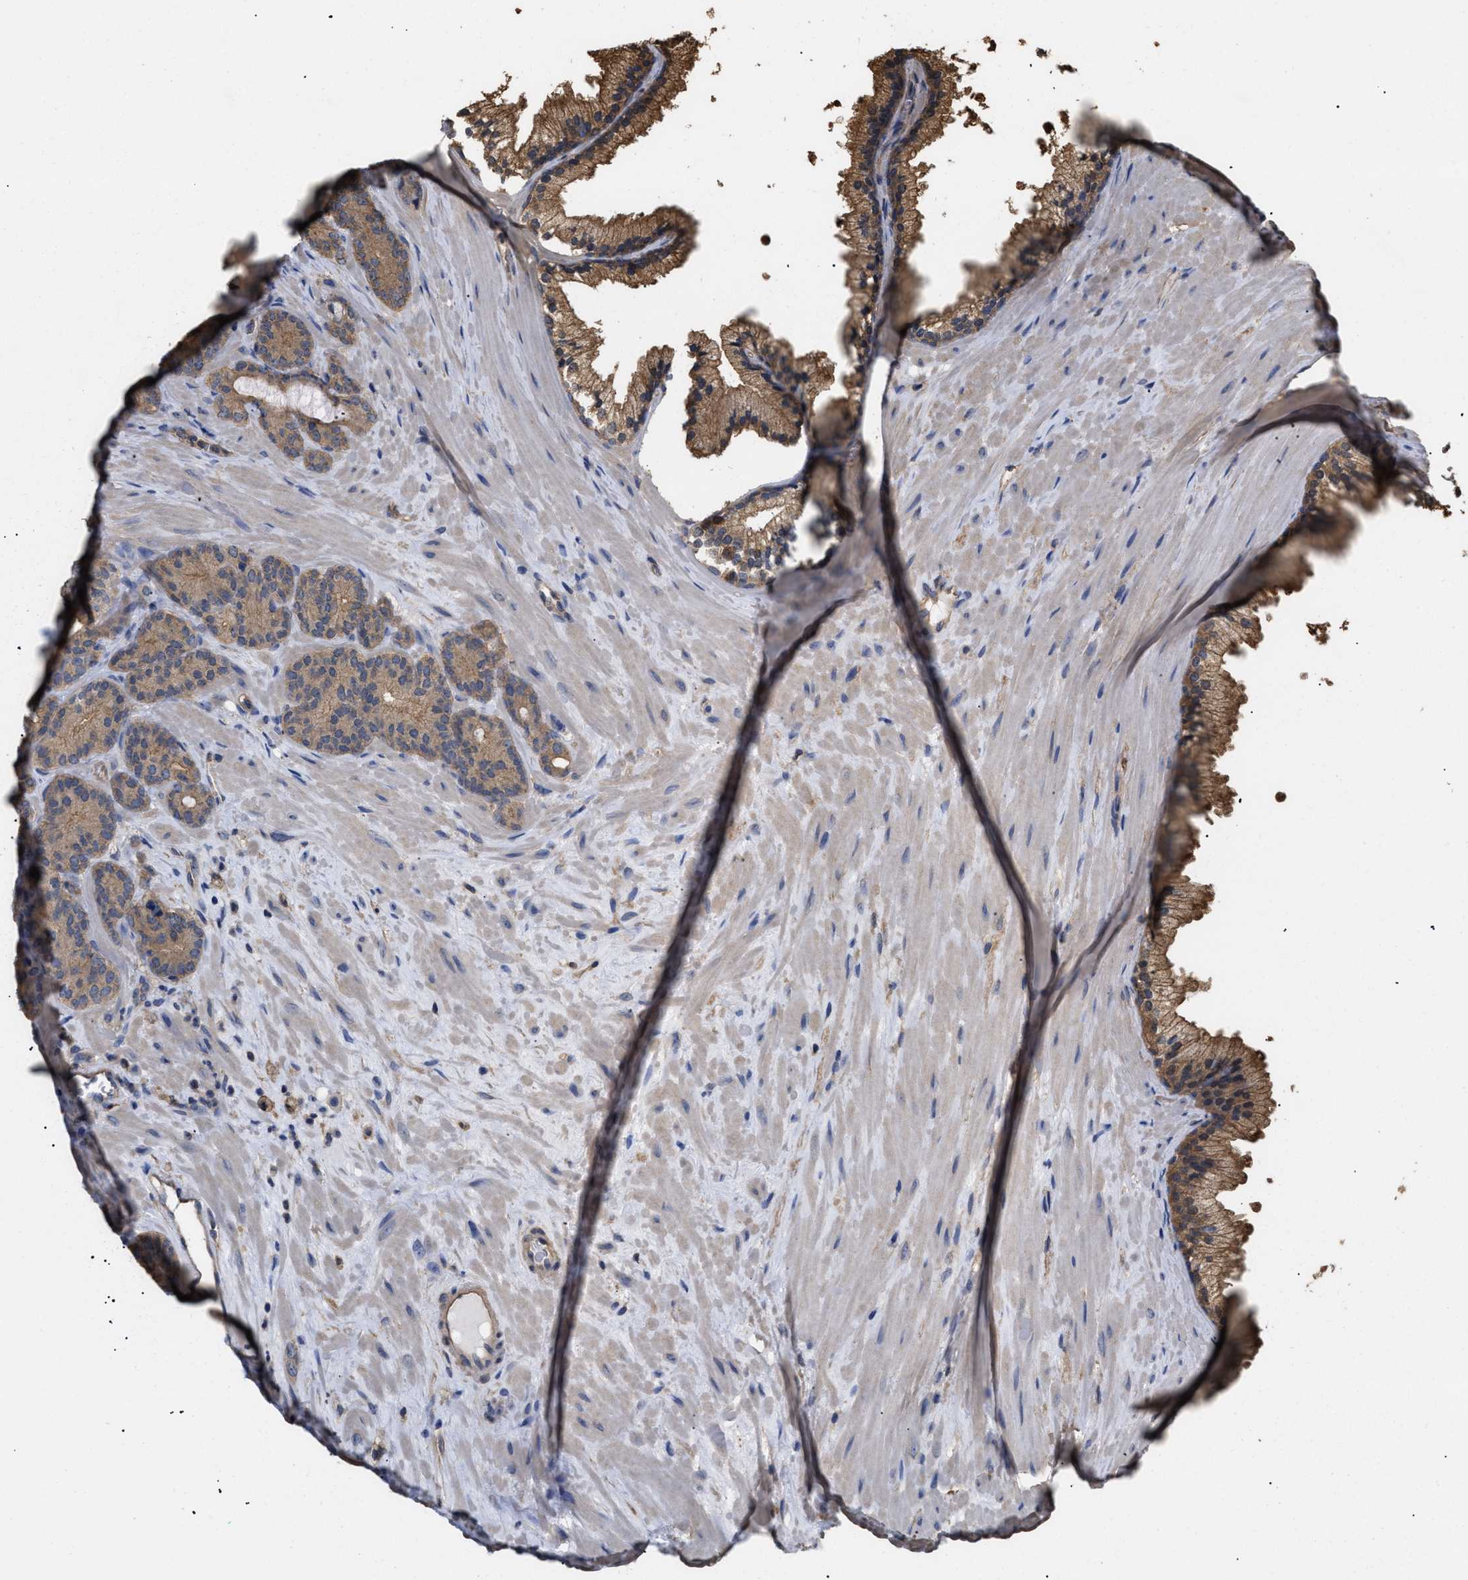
{"staining": {"intensity": "moderate", "quantity": ">75%", "location": "cytoplasmic/membranous"}, "tissue": "prostate cancer", "cell_type": "Tumor cells", "image_type": "cancer", "snomed": [{"axis": "morphology", "description": "Adenocarcinoma, Low grade"}, {"axis": "topography", "description": "Prostate"}], "caption": "Immunohistochemical staining of human prostate adenocarcinoma (low-grade) displays medium levels of moderate cytoplasmic/membranous protein staining in approximately >75% of tumor cells.", "gene": "CALM1", "patient": {"sex": "male", "age": 63}}